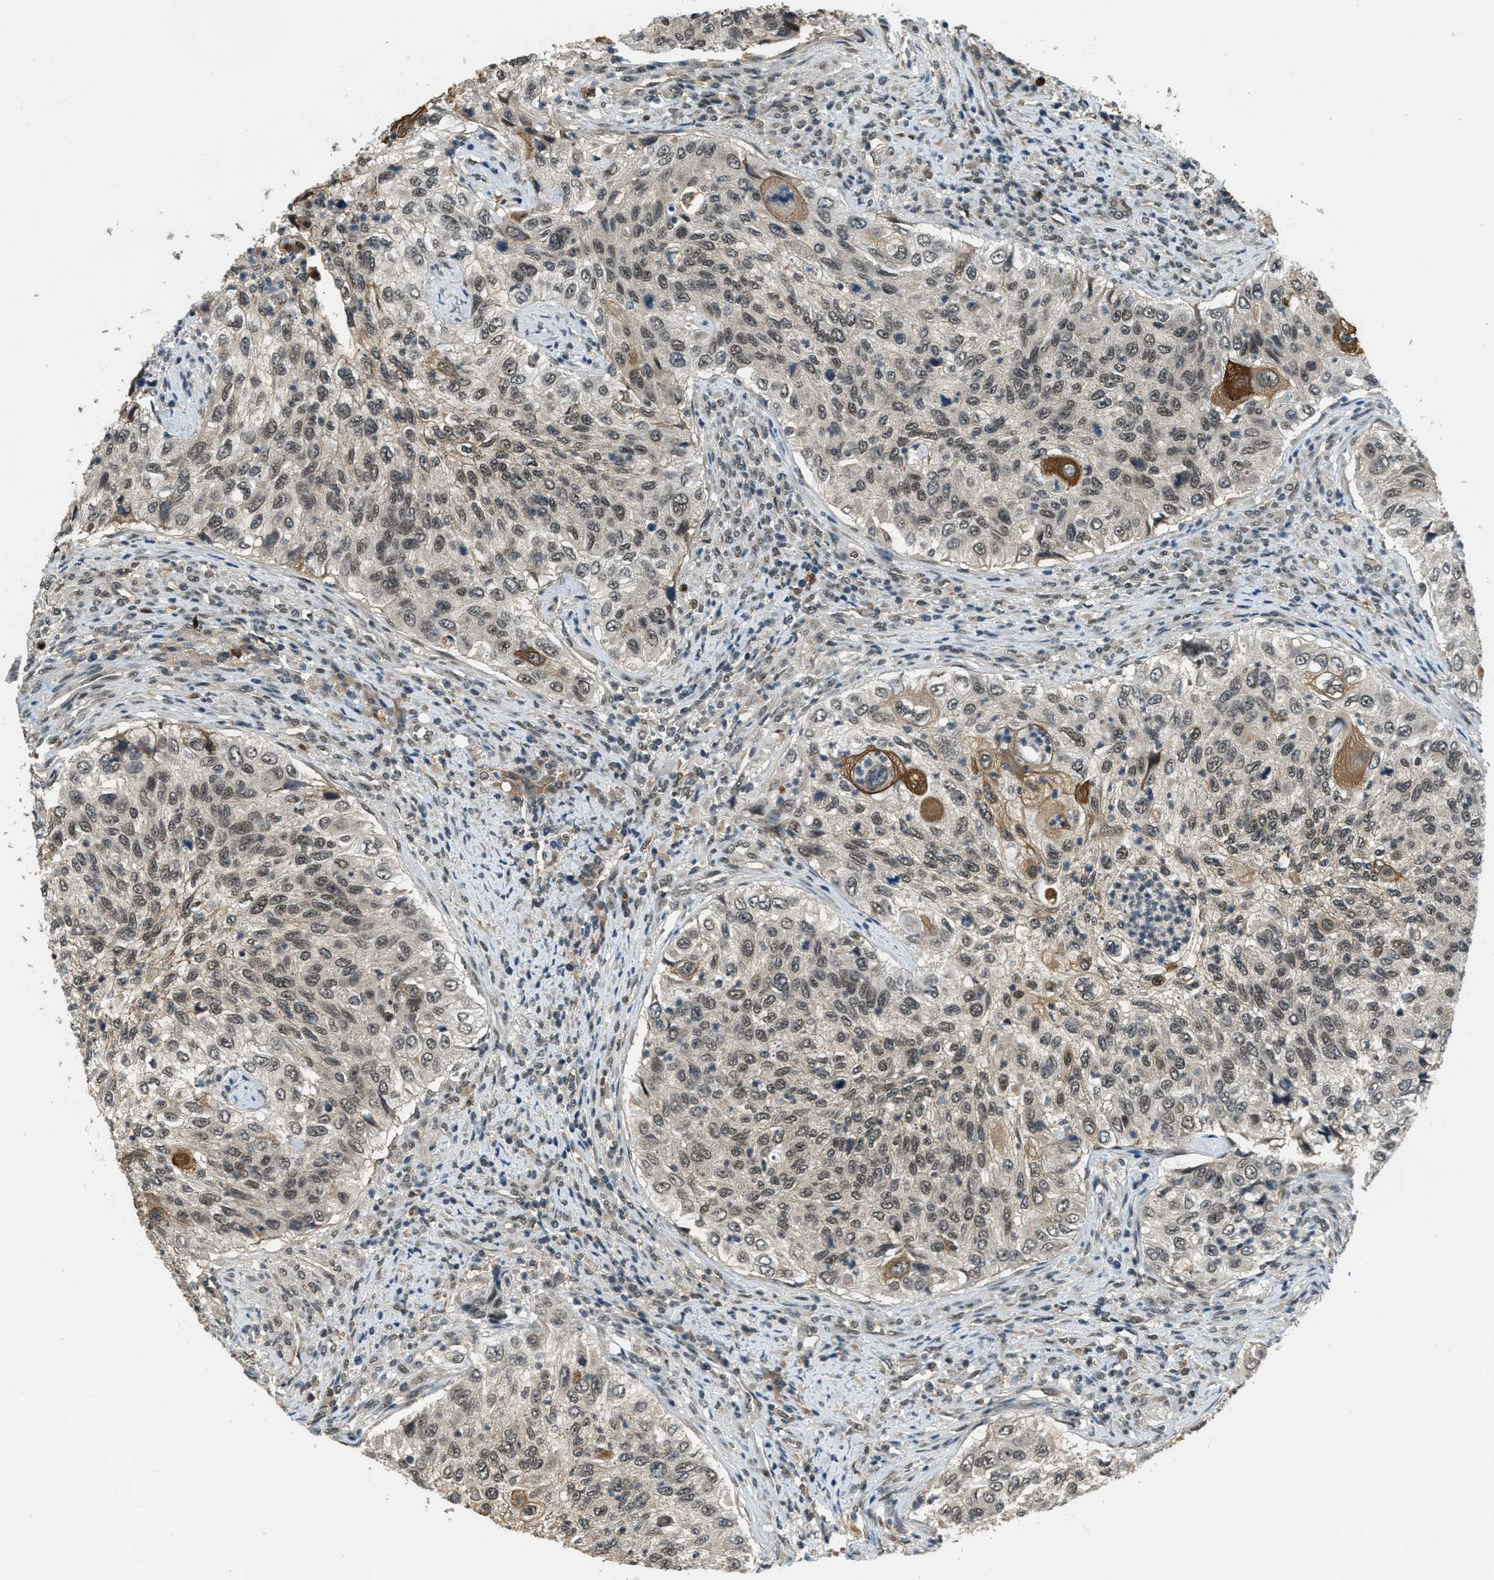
{"staining": {"intensity": "weak", "quantity": ">75%", "location": "cytoplasmic/membranous,nuclear"}, "tissue": "urothelial cancer", "cell_type": "Tumor cells", "image_type": "cancer", "snomed": [{"axis": "morphology", "description": "Urothelial carcinoma, High grade"}, {"axis": "topography", "description": "Urinary bladder"}], "caption": "Protein expression analysis of human urothelial carcinoma (high-grade) reveals weak cytoplasmic/membranous and nuclear positivity in about >75% of tumor cells.", "gene": "ZNF148", "patient": {"sex": "female", "age": 60}}